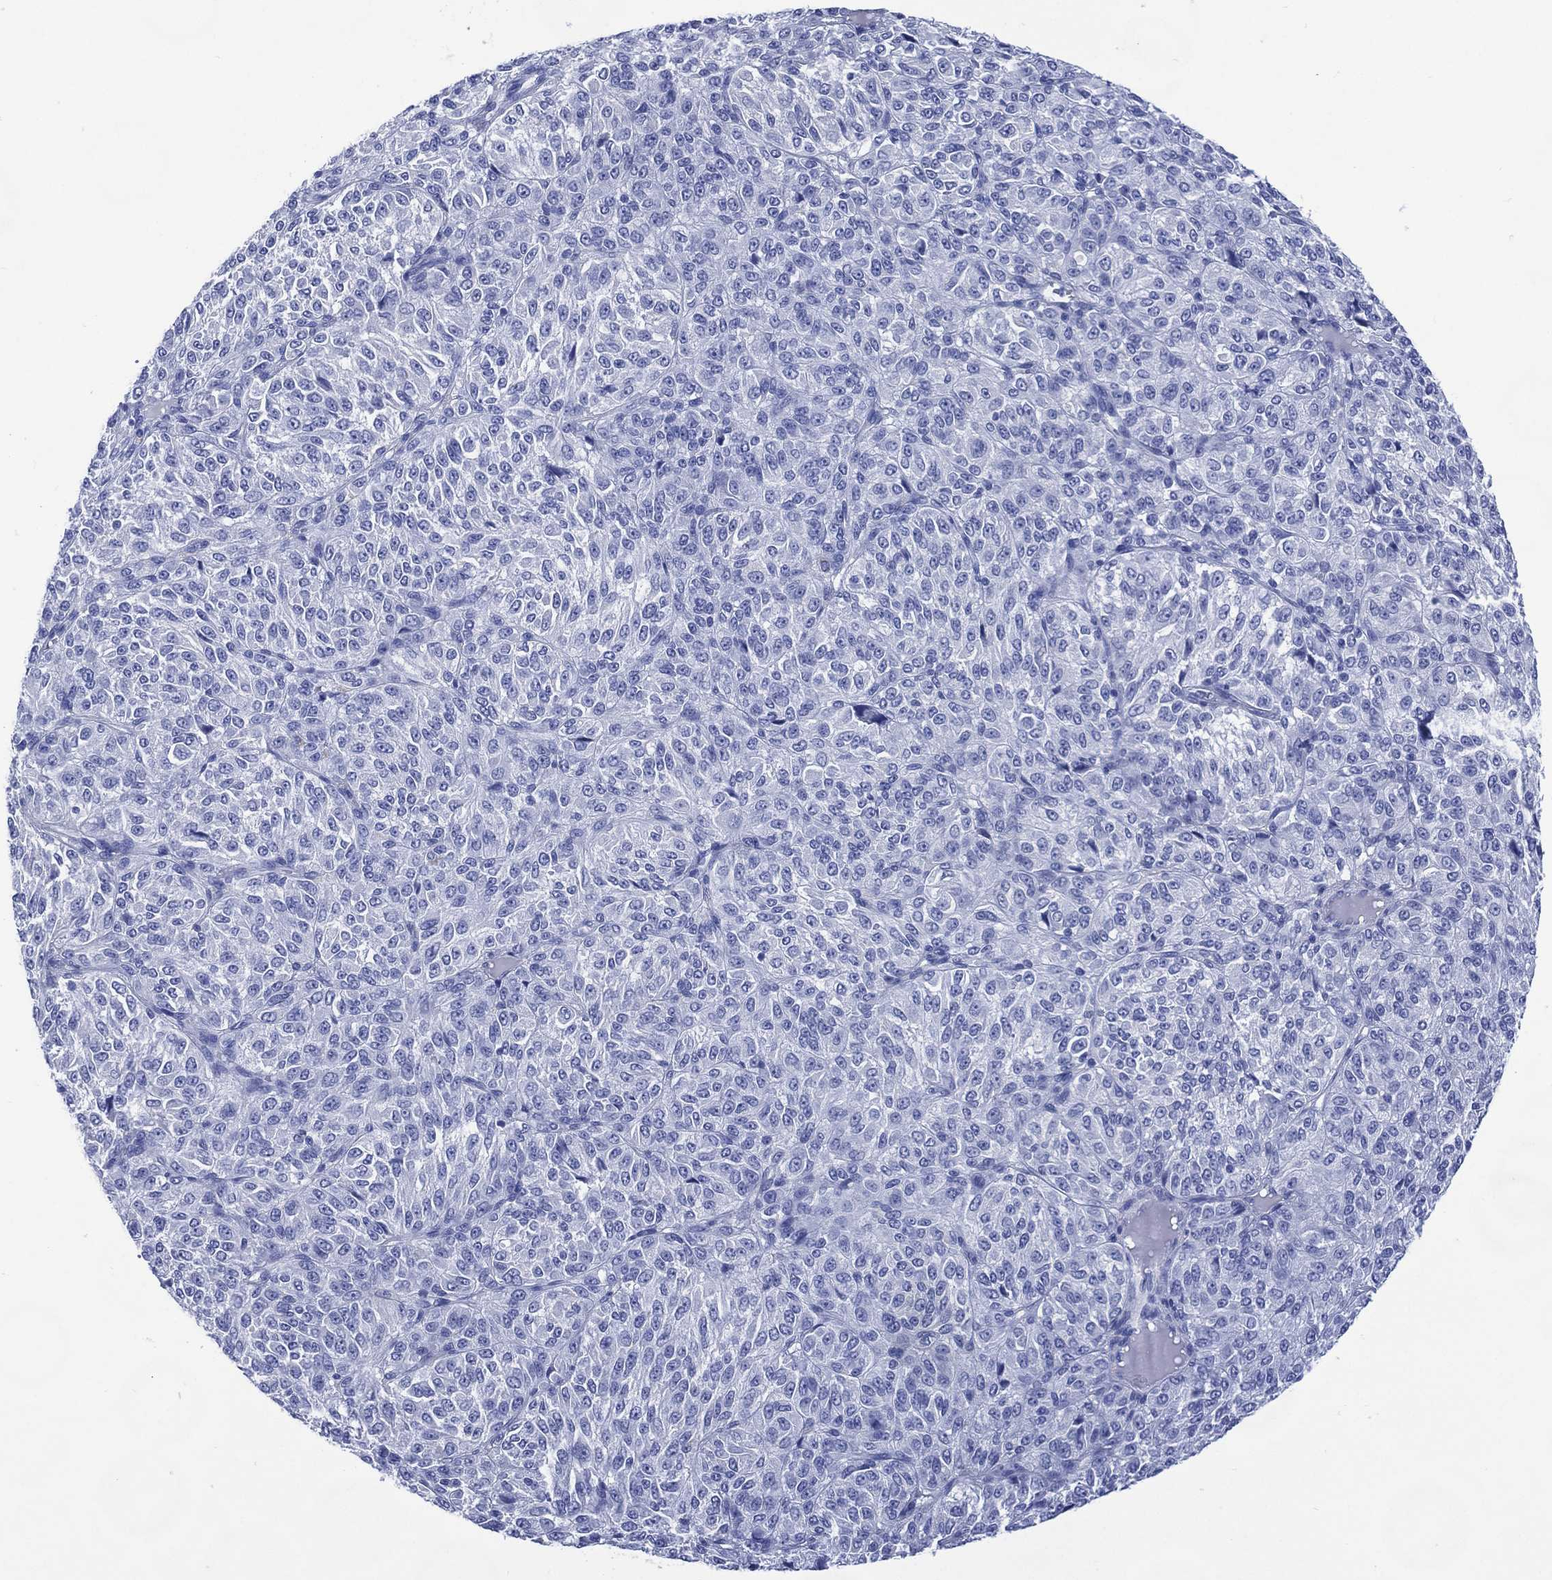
{"staining": {"intensity": "negative", "quantity": "none", "location": "none"}, "tissue": "melanoma", "cell_type": "Tumor cells", "image_type": "cancer", "snomed": [{"axis": "morphology", "description": "Malignant melanoma, Metastatic site"}, {"axis": "topography", "description": "Brain"}], "caption": "The immunohistochemistry photomicrograph has no significant staining in tumor cells of malignant melanoma (metastatic site) tissue.", "gene": "SHCBP1L", "patient": {"sex": "female", "age": 56}}